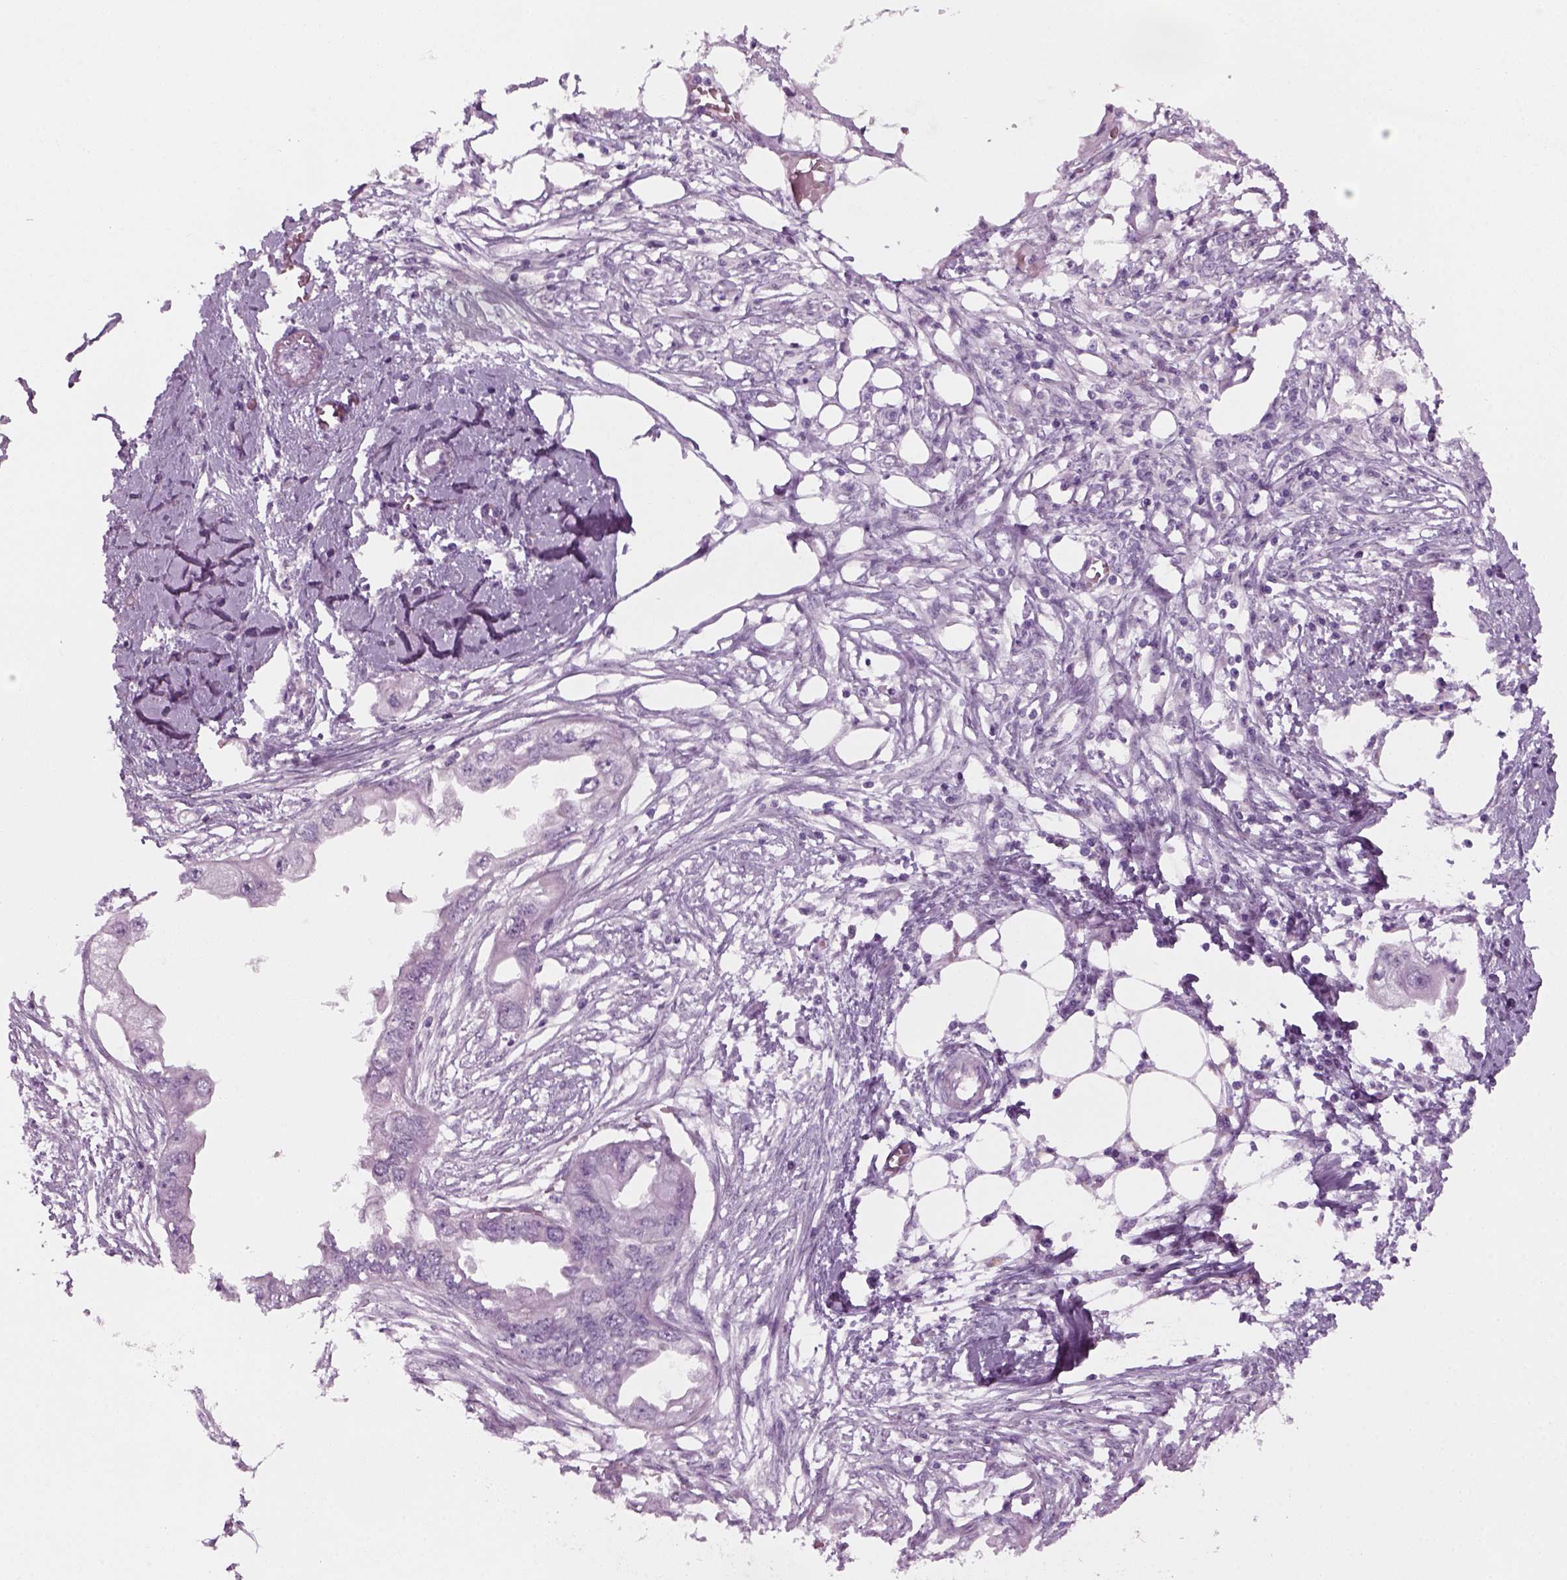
{"staining": {"intensity": "negative", "quantity": "none", "location": "none"}, "tissue": "endometrial cancer", "cell_type": "Tumor cells", "image_type": "cancer", "snomed": [{"axis": "morphology", "description": "Adenocarcinoma, NOS"}, {"axis": "morphology", "description": "Adenocarcinoma, metastatic, NOS"}, {"axis": "topography", "description": "Adipose tissue"}, {"axis": "topography", "description": "Endometrium"}], "caption": "An image of endometrial cancer (metastatic adenocarcinoma) stained for a protein shows no brown staining in tumor cells. (Stains: DAB immunohistochemistry (IHC) with hematoxylin counter stain, Microscopy: brightfield microscopy at high magnification).", "gene": "KRT75", "patient": {"sex": "female", "age": 67}}